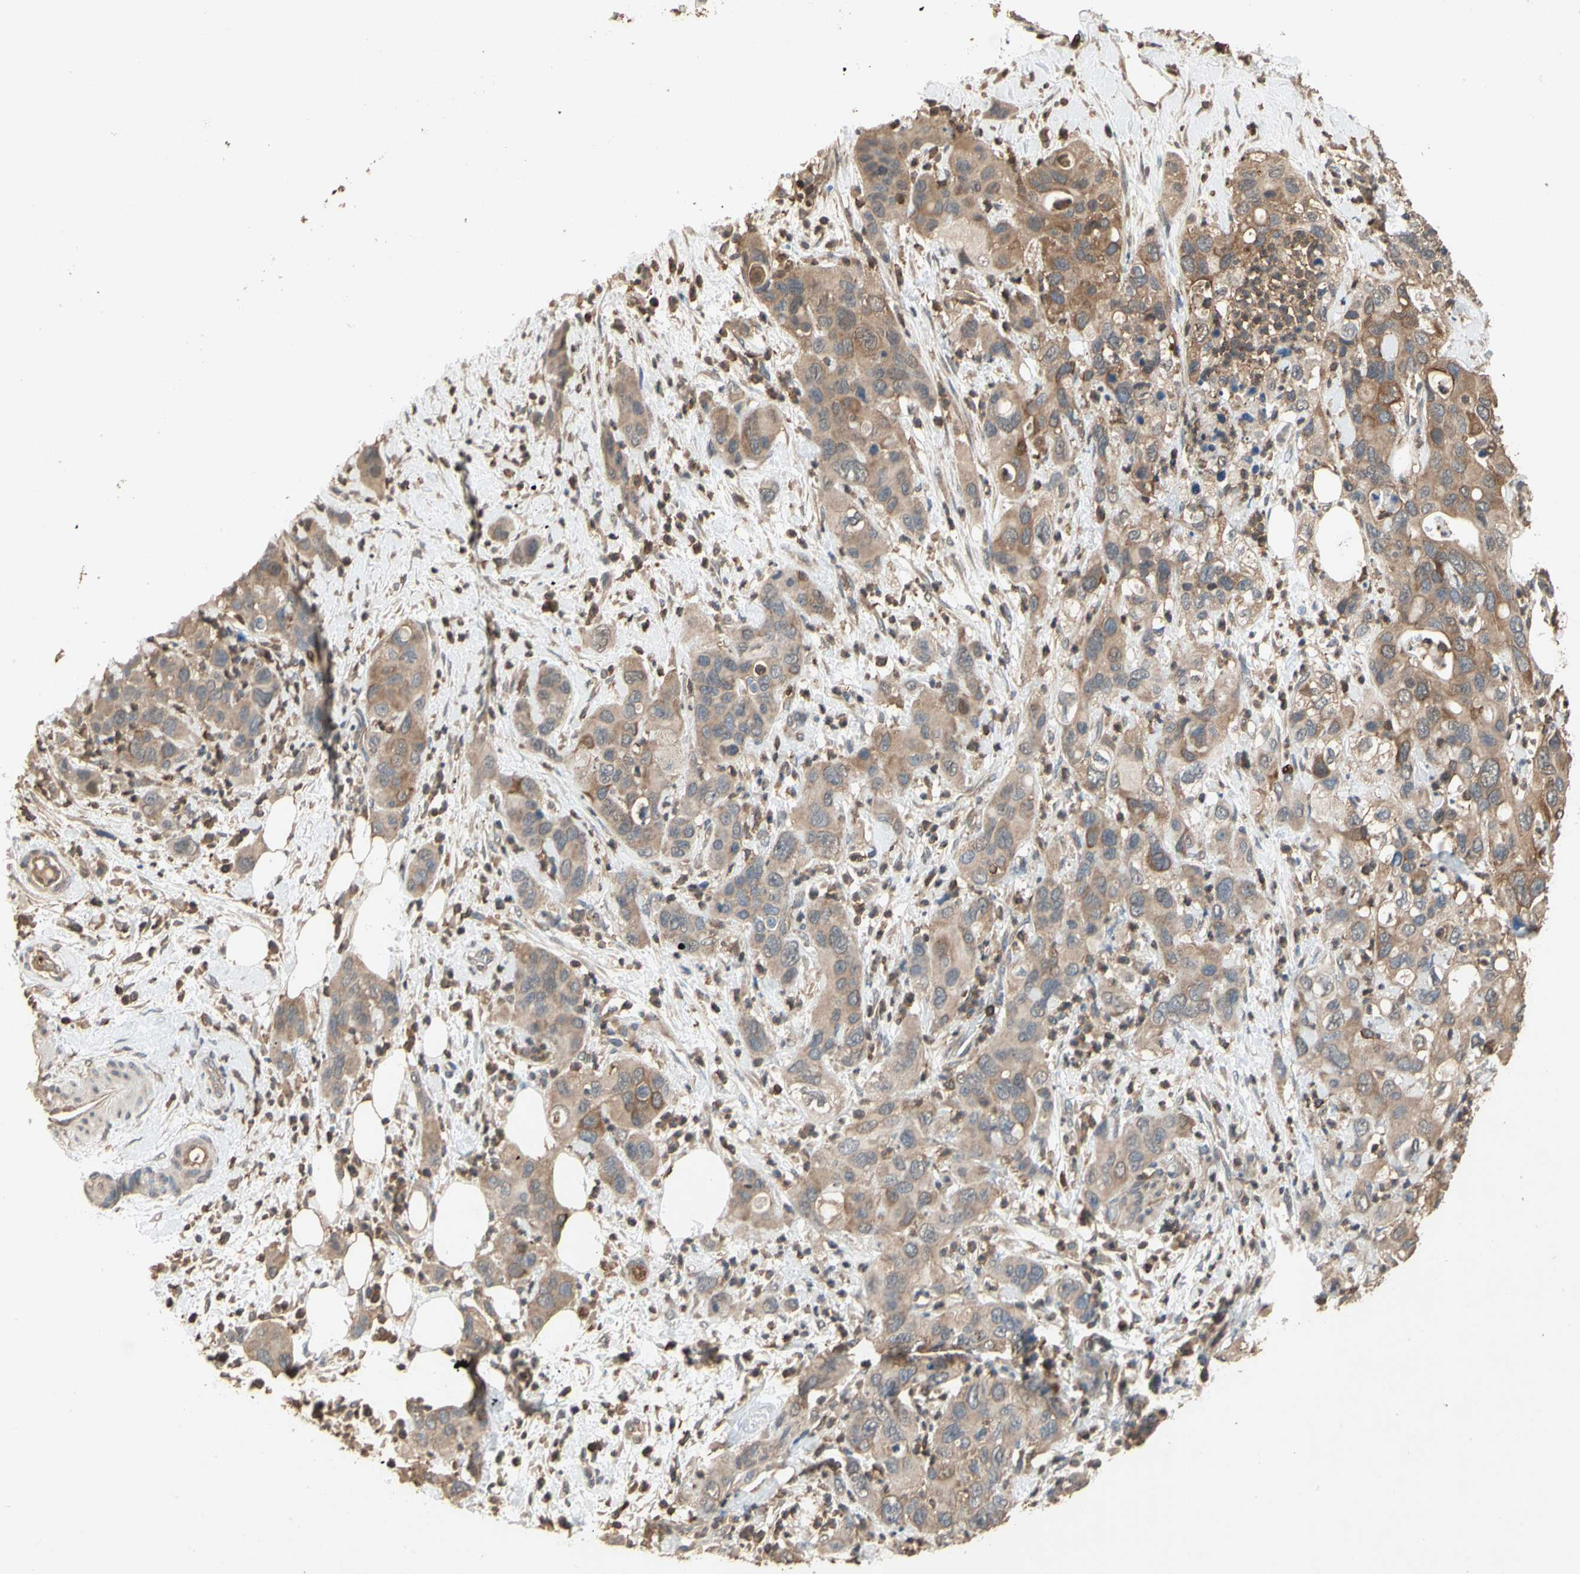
{"staining": {"intensity": "moderate", "quantity": ">75%", "location": "cytoplasmic/membranous"}, "tissue": "pancreatic cancer", "cell_type": "Tumor cells", "image_type": "cancer", "snomed": [{"axis": "morphology", "description": "Adenocarcinoma, NOS"}, {"axis": "topography", "description": "Pancreas"}], "caption": "Immunohistochemistry staining of pancreatic adenocarcinoma, which demonstrates medium levels of moderate cytoplasmic/membranous expression in approximately >75% of tumor cells indicating moderate cytoplasmic/membranous protein positivity. The staining was performed using DAB (3,3'-diaminobenzidine) (brown) for protein detection and nuclei were counterstained in hematoxylin (blue).", "gene": "MAP3K10", "patient": {"sex": "female", "age": 71}}